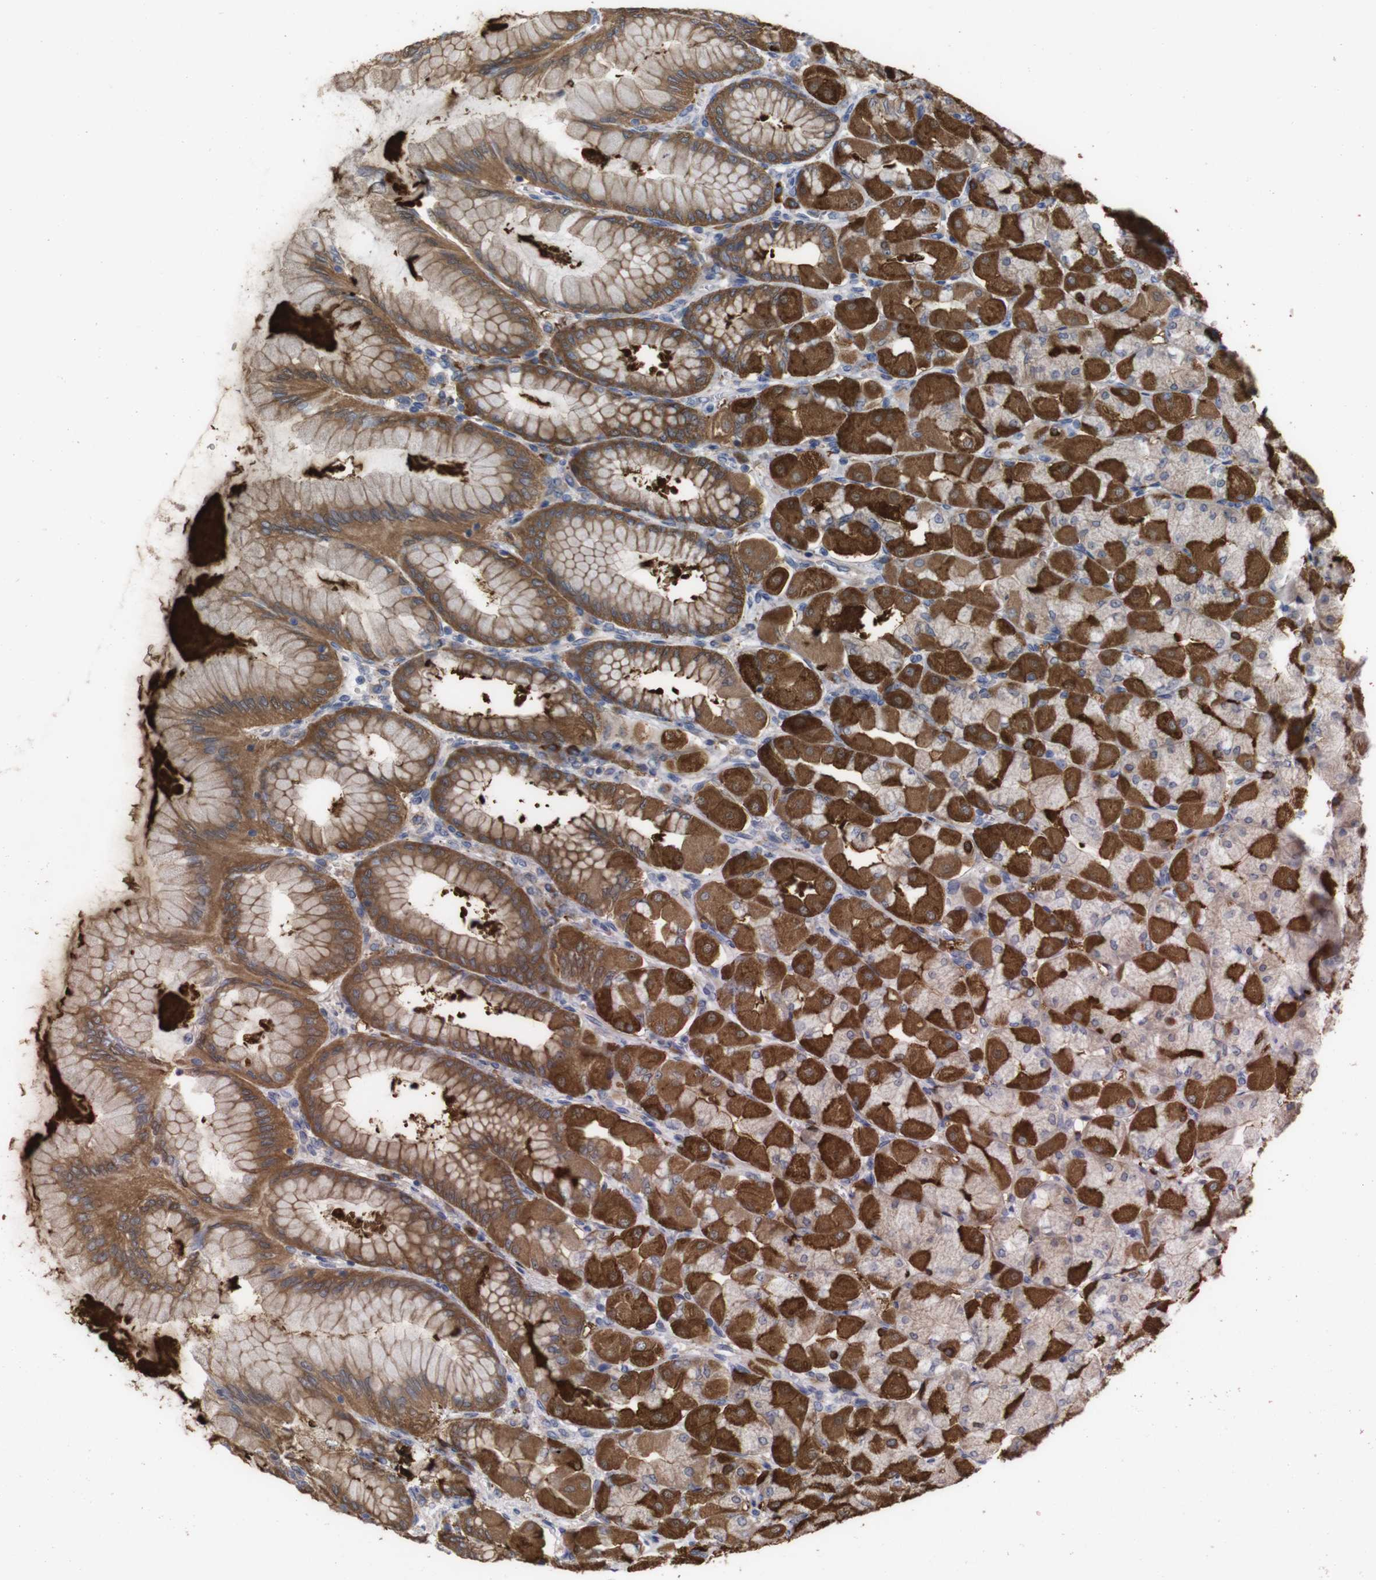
{"staining": {"intensity": "strong", "quantity": "25%-75%", "location": "cytoplasmic/membranous"}, "tissue": "stomach", "cell_type": "Glandular cells", "image_type": "normal", "snomed": [{"axis": "morphology", "description": "Normal tissue, NOS"}, {"axis": "topography", "description": "Stomach, upper"}], "caption": "This photomicrograph reveals IHC staining of benign stomach, with high strong cytoplasmic/membranous expression in approximately 25%-75% of glandular cells.", "gene": "PTPRR", "patient": {"sex": "female", "age": 56}}